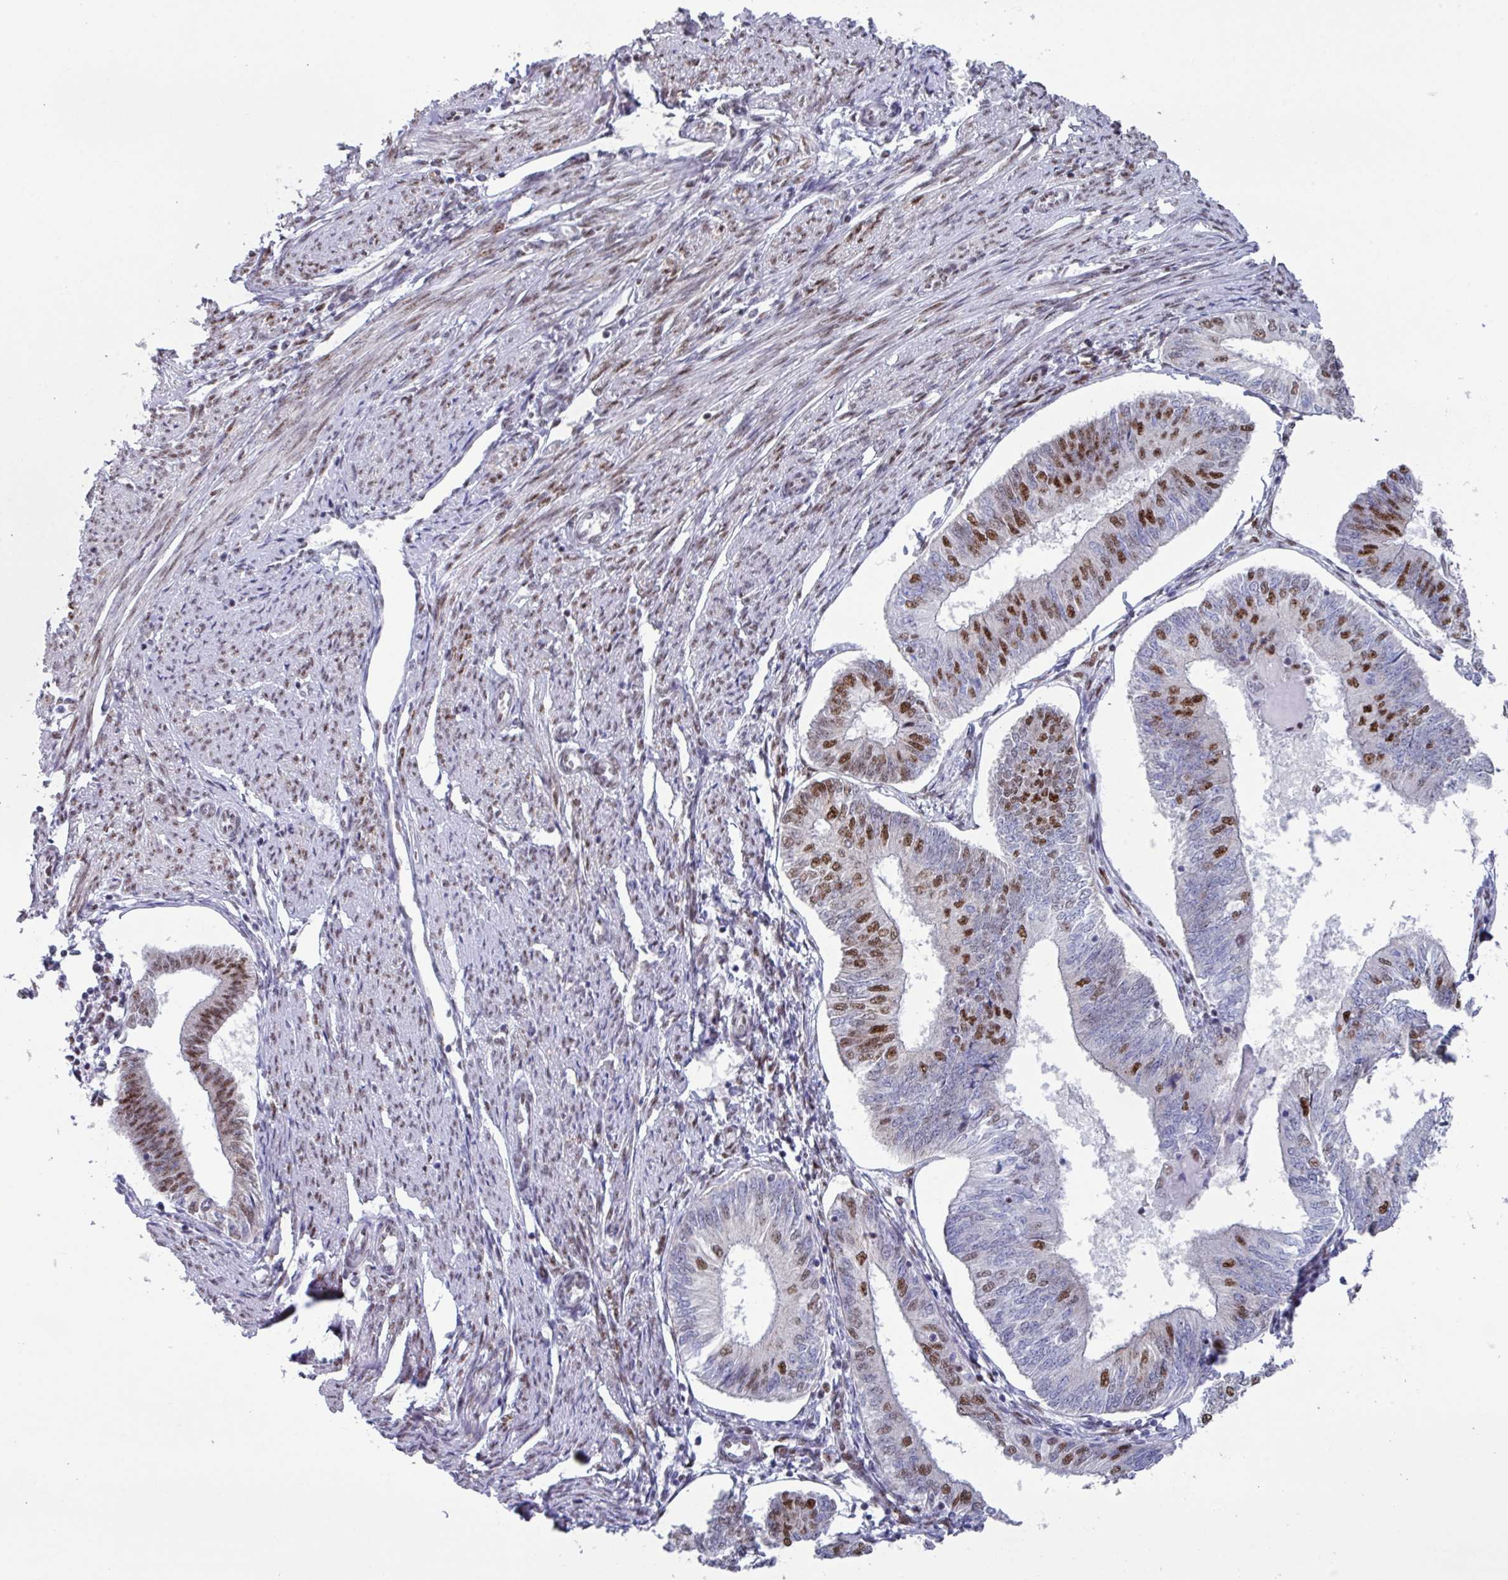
{"staining": {"intensity": "moderate", "quantity": "<25%", "location": "nuclear"}, "tissue": "endometrial cancer", "cell_type": "Tumor cells", "image_type": "cancer", "snomed": [{"axis": "morphology", "description": "Adenocarcinoma, NOS"}, {"axis": "topography", "description": "Endometrium"}], "caption": "Protein staining demonstrates moderate nuclear expression in about <25% of tumor cells in adenocarcinoma (endometrial). (DAB (3,3'-diaminobenzidine) IHC, brown staining for protein, blue staining for nuclei).", "gene": "PUF60", "patient": {"sex": "female", "age": 58}}